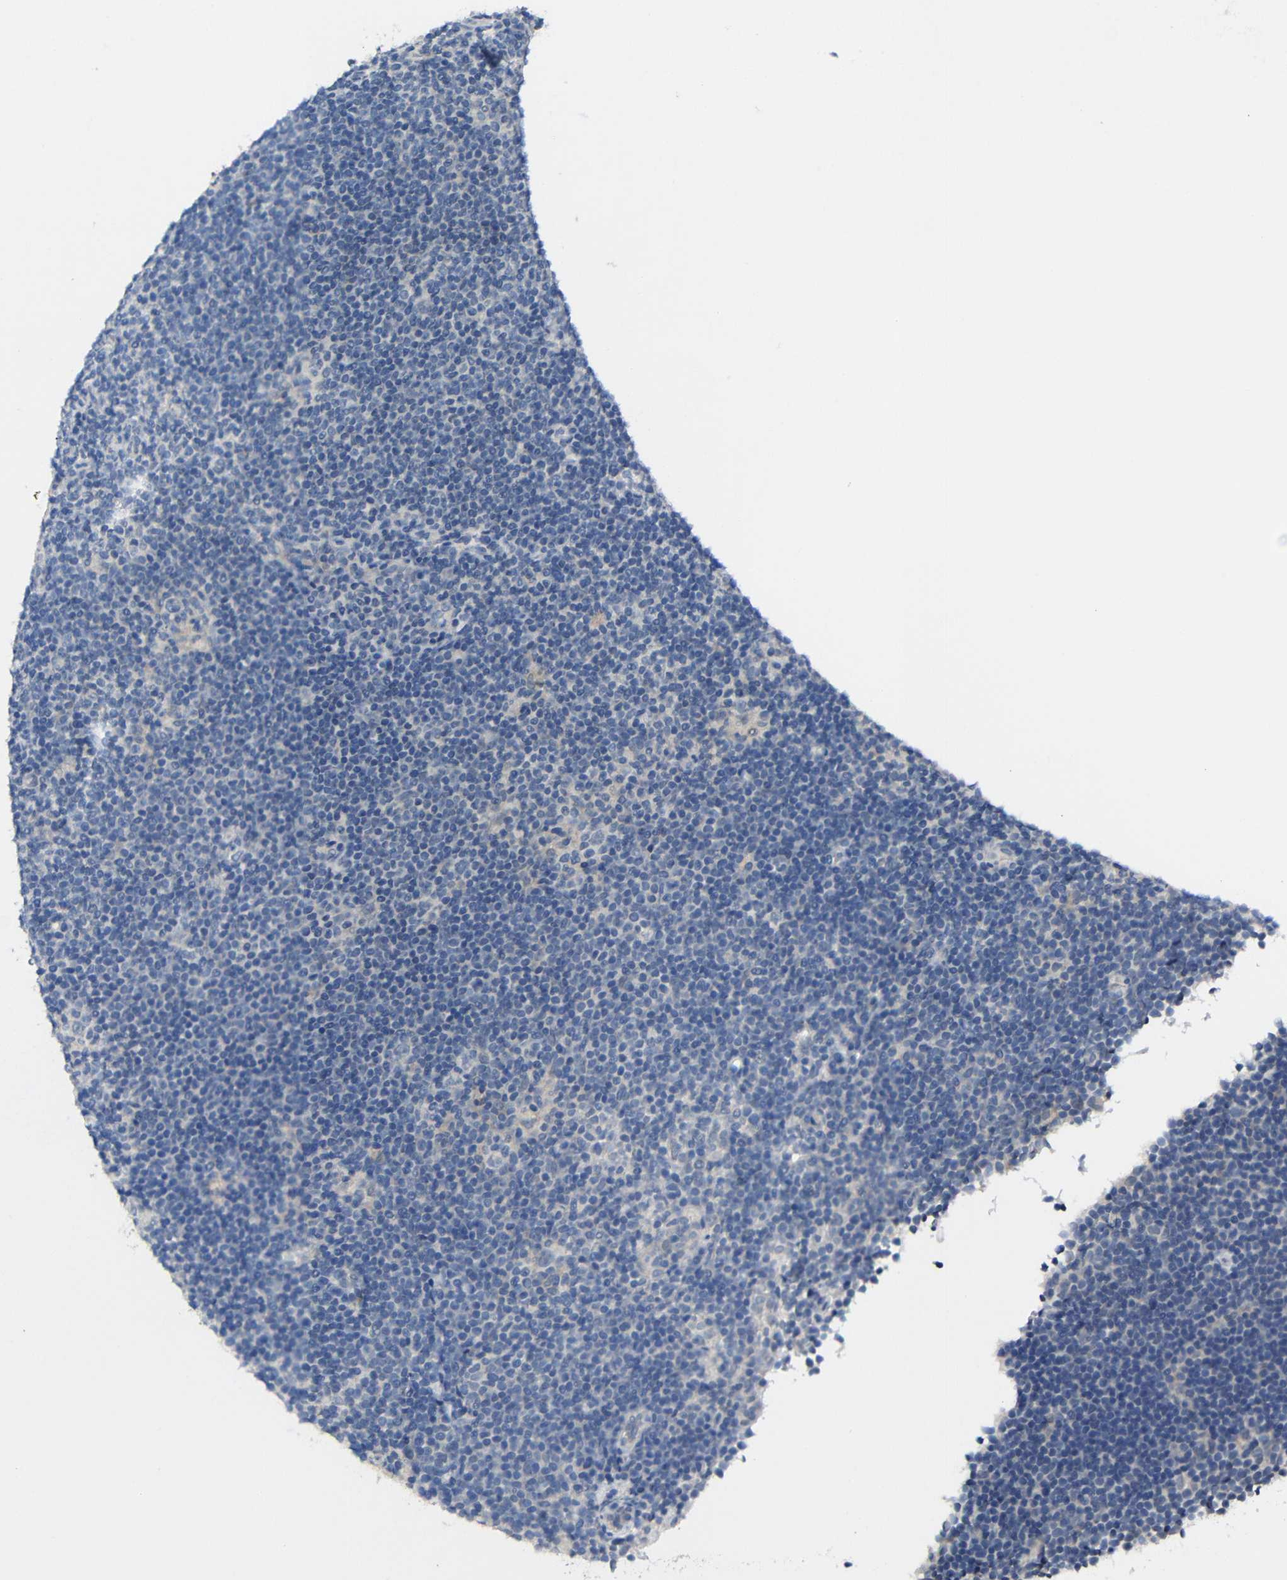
{"staining": {"intensity": "negative", "quantity": "none", "location": "none"}, "tissue": "lymphoma", "cell_type": "Tumor cells", "image_type": "cancer", "snomed": [{"axis": "morphology", "description": "Hodgkin's disease, NOS"}, {"axis": "topography", "description": "Lymph node"}], "caption": "Immunohistochemical staining of human lymphoma demonstrates no significant positivity in tumor cells. Brightfield microscopy of immunohistochemistry stained with DAB (3,3'-diaminobenzidine) (brown) and hematoxylin (blue), captured at high magnification.", "gene": "HNF1A", "patient": {"sex": "female", "age": 57}}